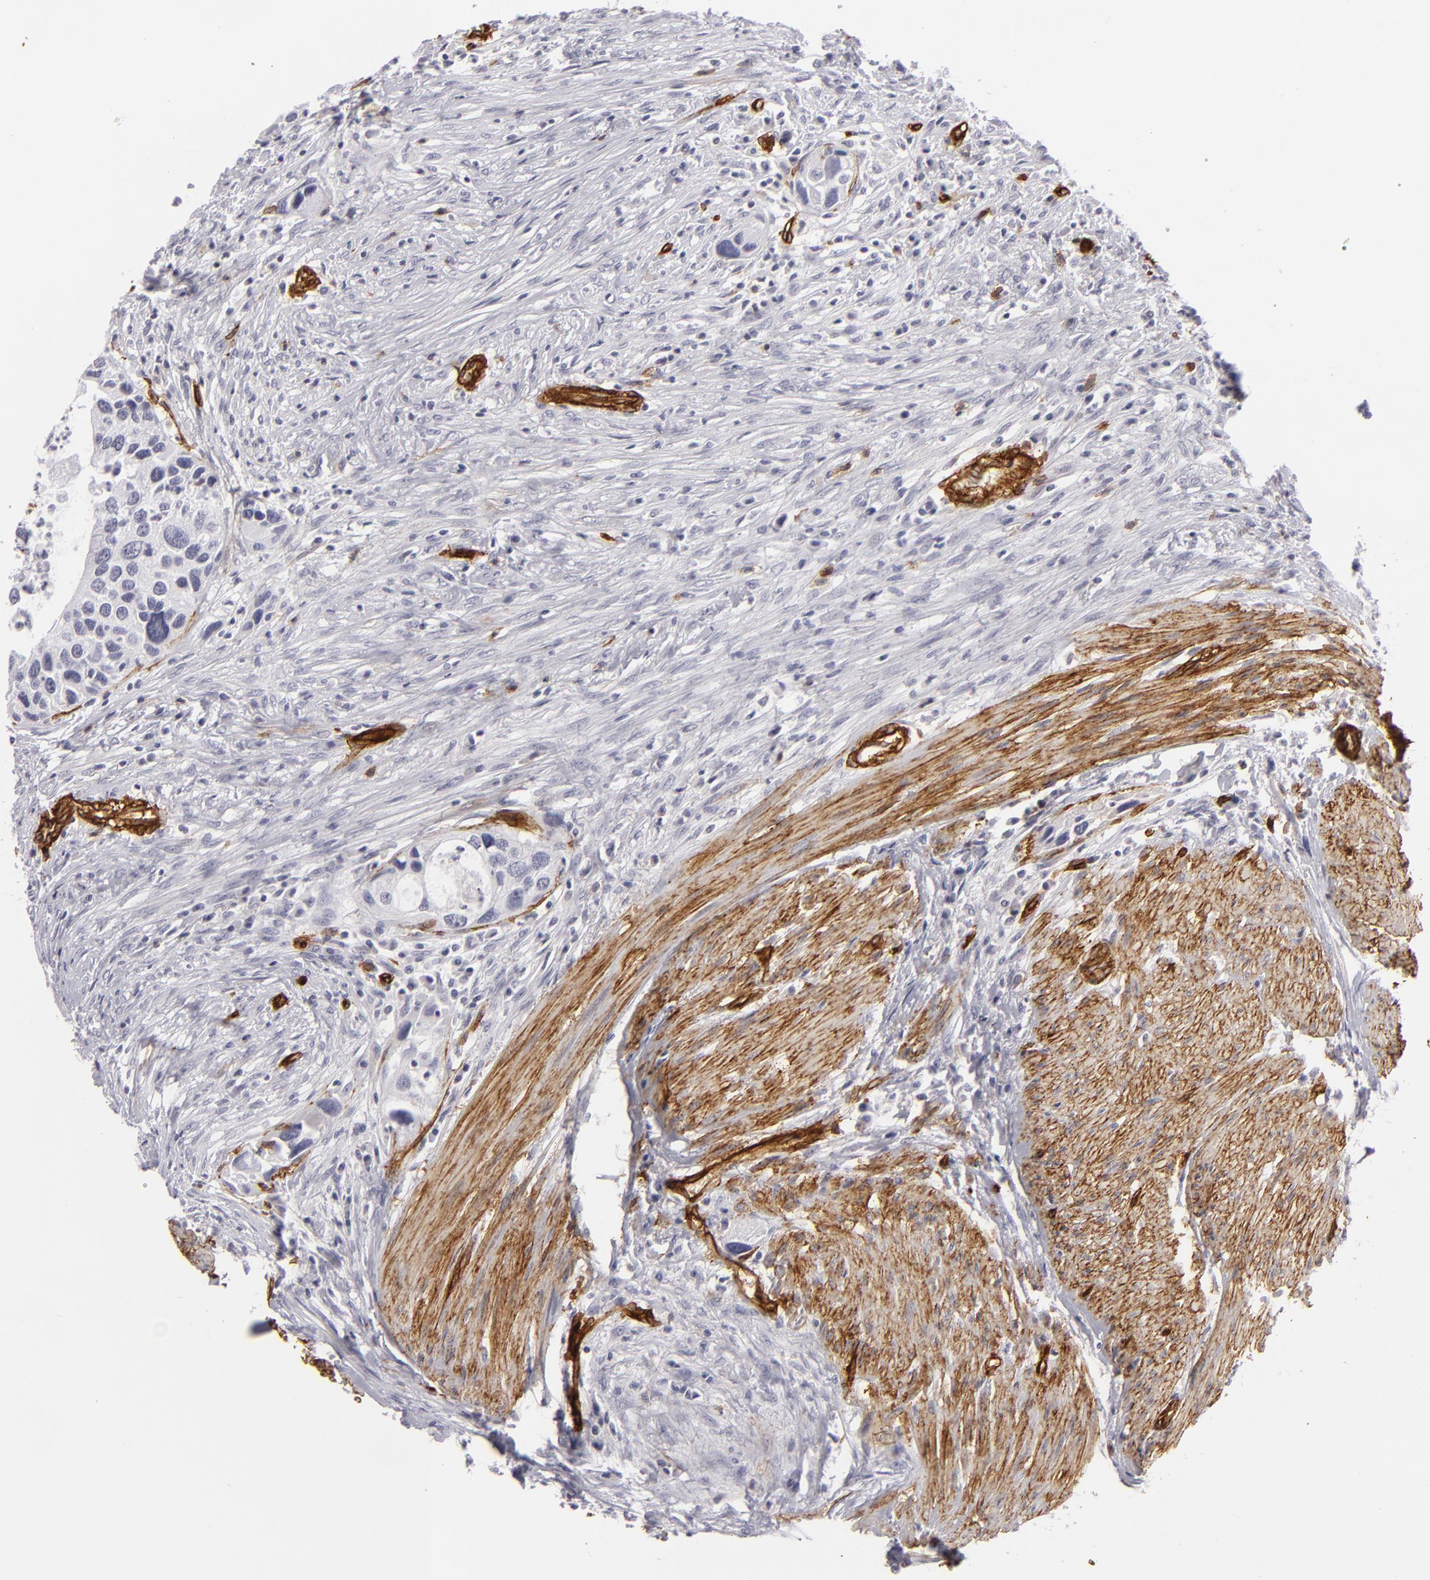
{"staining": {"intensity": "negative", "quantity": "none", "location": "none"}, "tissue": "urothelial cancer", "cell_type": "Tumor cells", "image_type": "cancer", "snomed": [{"axis": "morphology", "description": "Urothelial carcinoma, High grade"}, {"axis": "topography", "description": "Urinary bladder"}], "caption": "Urothelial cancer was stained to show a protein in brown. There is no significant positivity in tumor cells. (Stains: DAB IHC with hematoxylin counter stain, Microscopy: brightfield microscopy at high magnification).", "gene": "MCAM", "patient": {"sex": "male", "age": 66}}